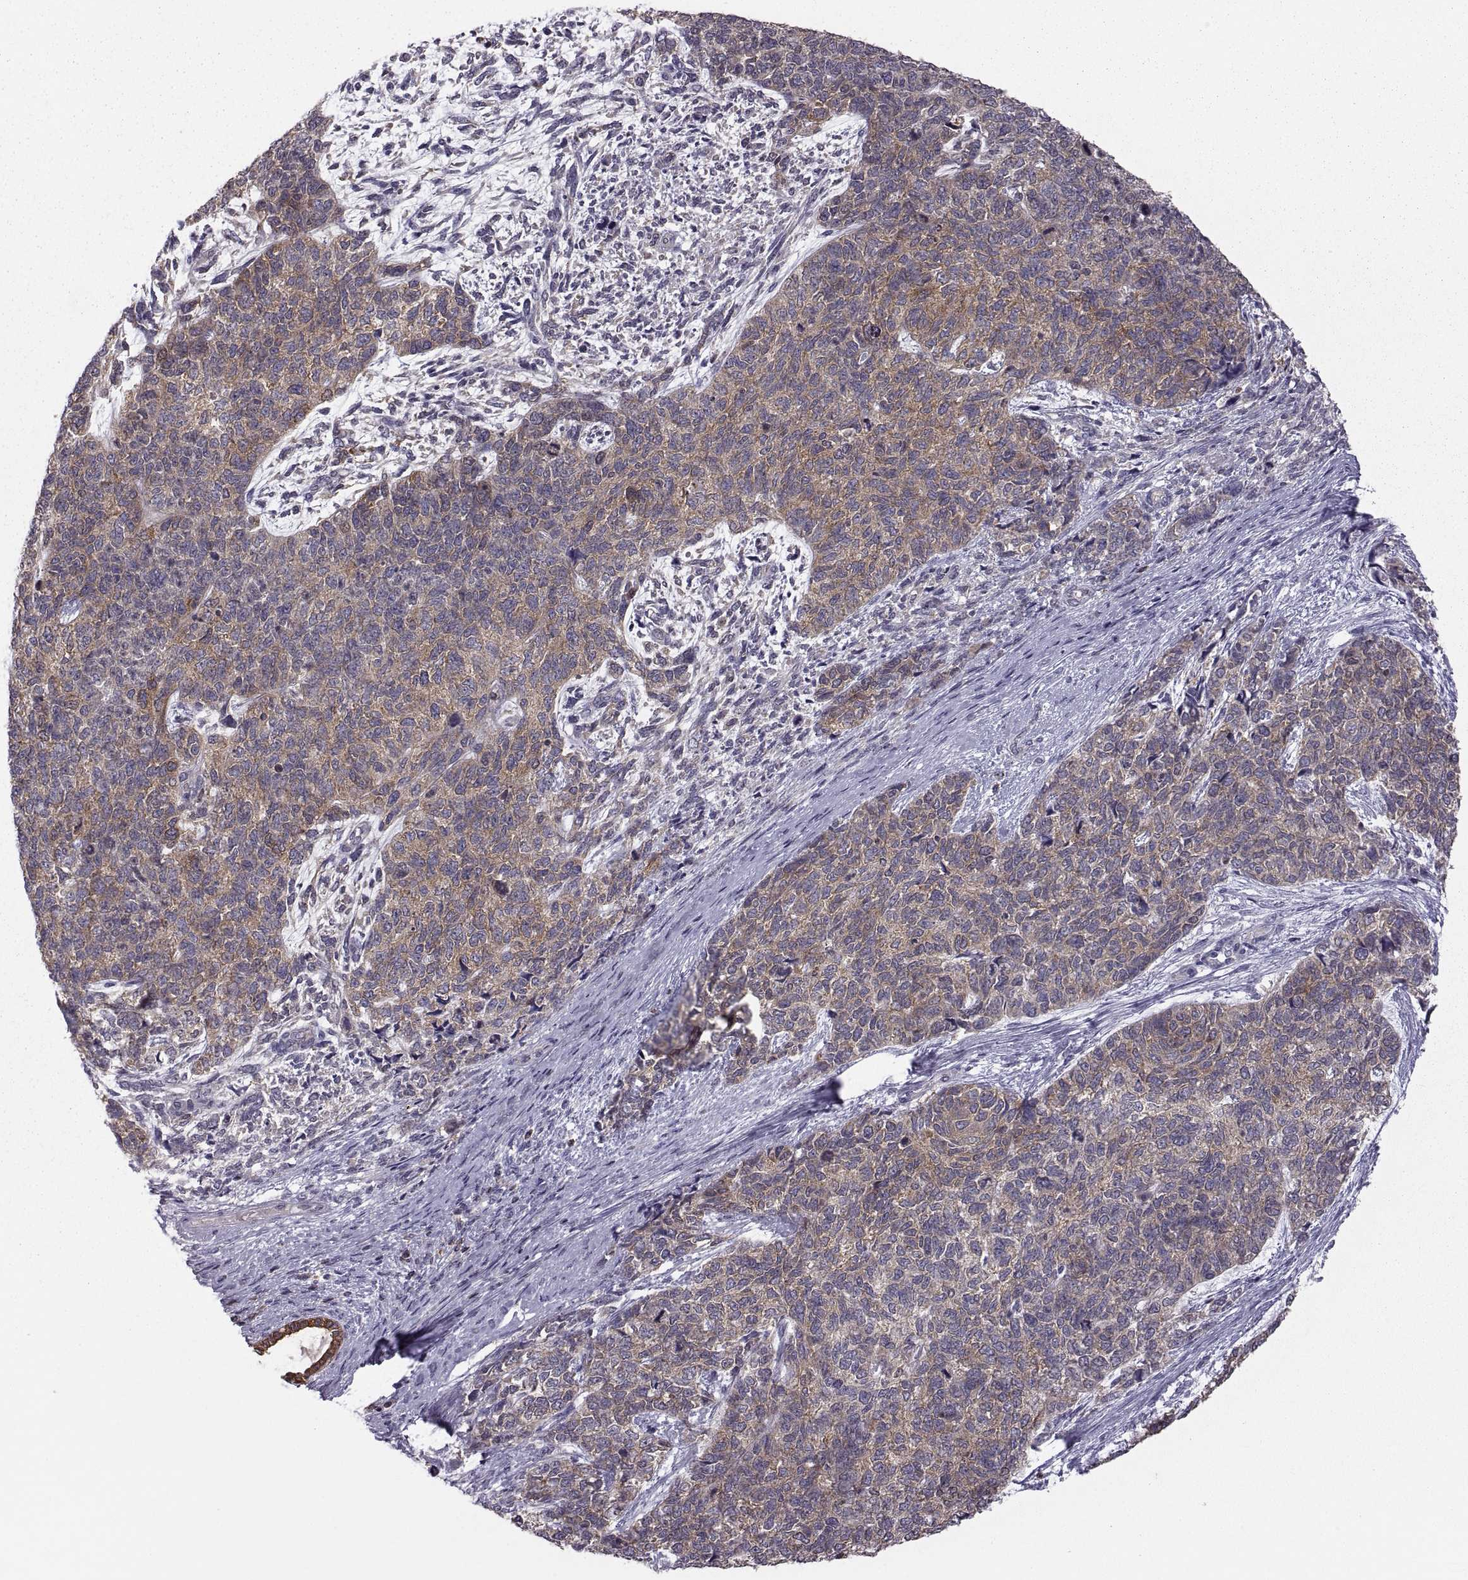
{"staining": {"intensity": "weak", "quantity": "25%-75%", "location": "cytoplasmic/membranous"}, "tissue": "cervical cancer", "cell_type": "Tumor cells", "image_type": "cancer", "snomed": [{"axis": "morphology", "description": "Squamous cell carcinoma, NOS"}, {"axis": "topography", "description": "Cervix"}], "caption": "Cervical cancer stained for a protein shows weak cytoplasmic/membranous positivity in tumor cells. (Stains: DAB in brown, nuclei in blue, Microscopy: brightfield microscopy at high magnification).", "gene": "EZR", "patient": {"sex": "female", "age": 63}}